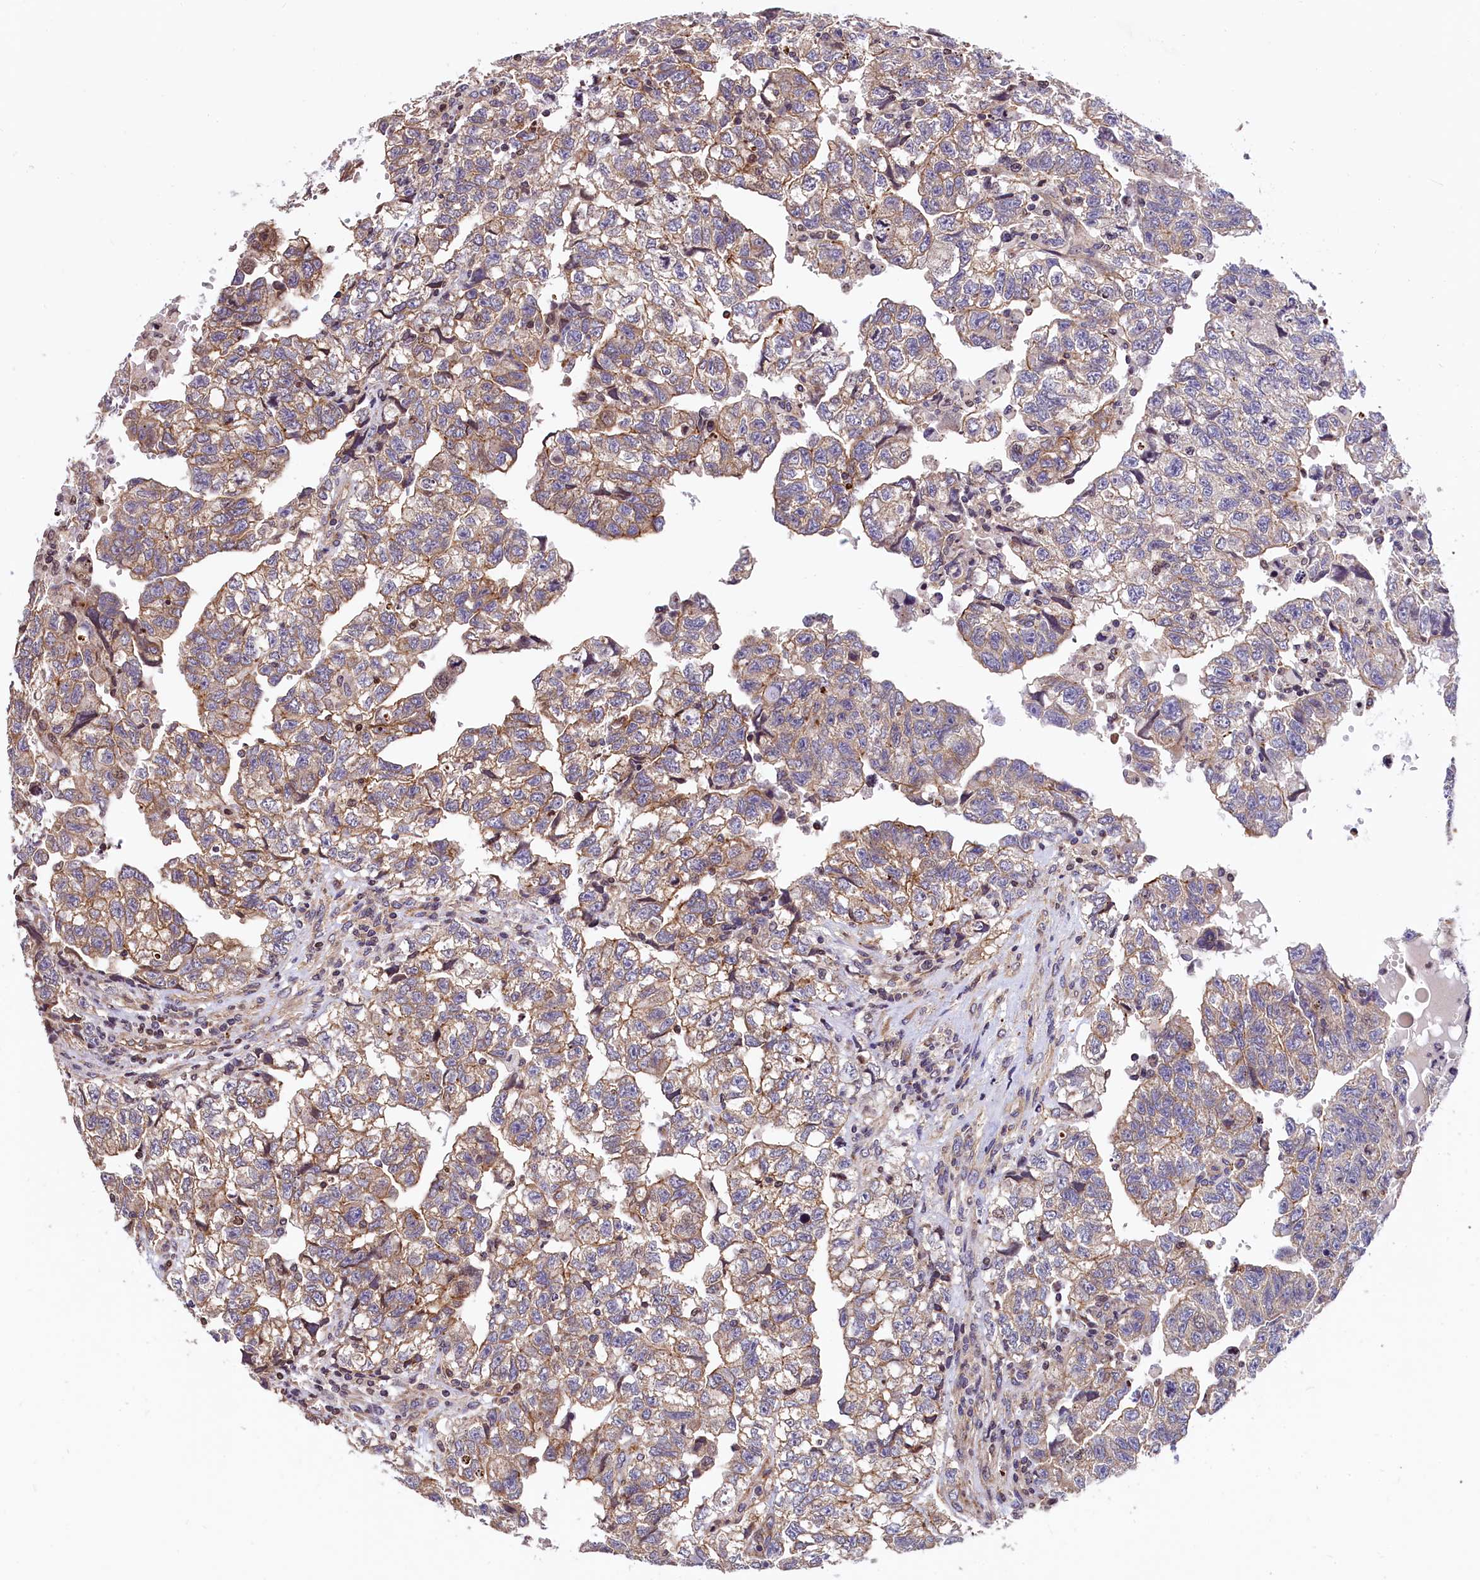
{"staining": {"intensity": "moderate", "quantity": ">75%", "location": "cytoplasmic/membranous"}, "tissue": "testis cancer", "cell_type": "Tumor cells", "image_type": "cancer", "snomed": [{"axis": "morphology", "description": "Carcinoma, Embryonal, NOS"}, {"axis": "topography", "description": "Testis"}], "caption": "IHC image of testis embryonal carcinoma stained for a protein (brown), which reveals medium levels of moderate cytoplasmic/membranous positivity in approximately >75% of tumor cells.", "gene": "ZNF2", "patient": {"sex": "male", "age": 36}}